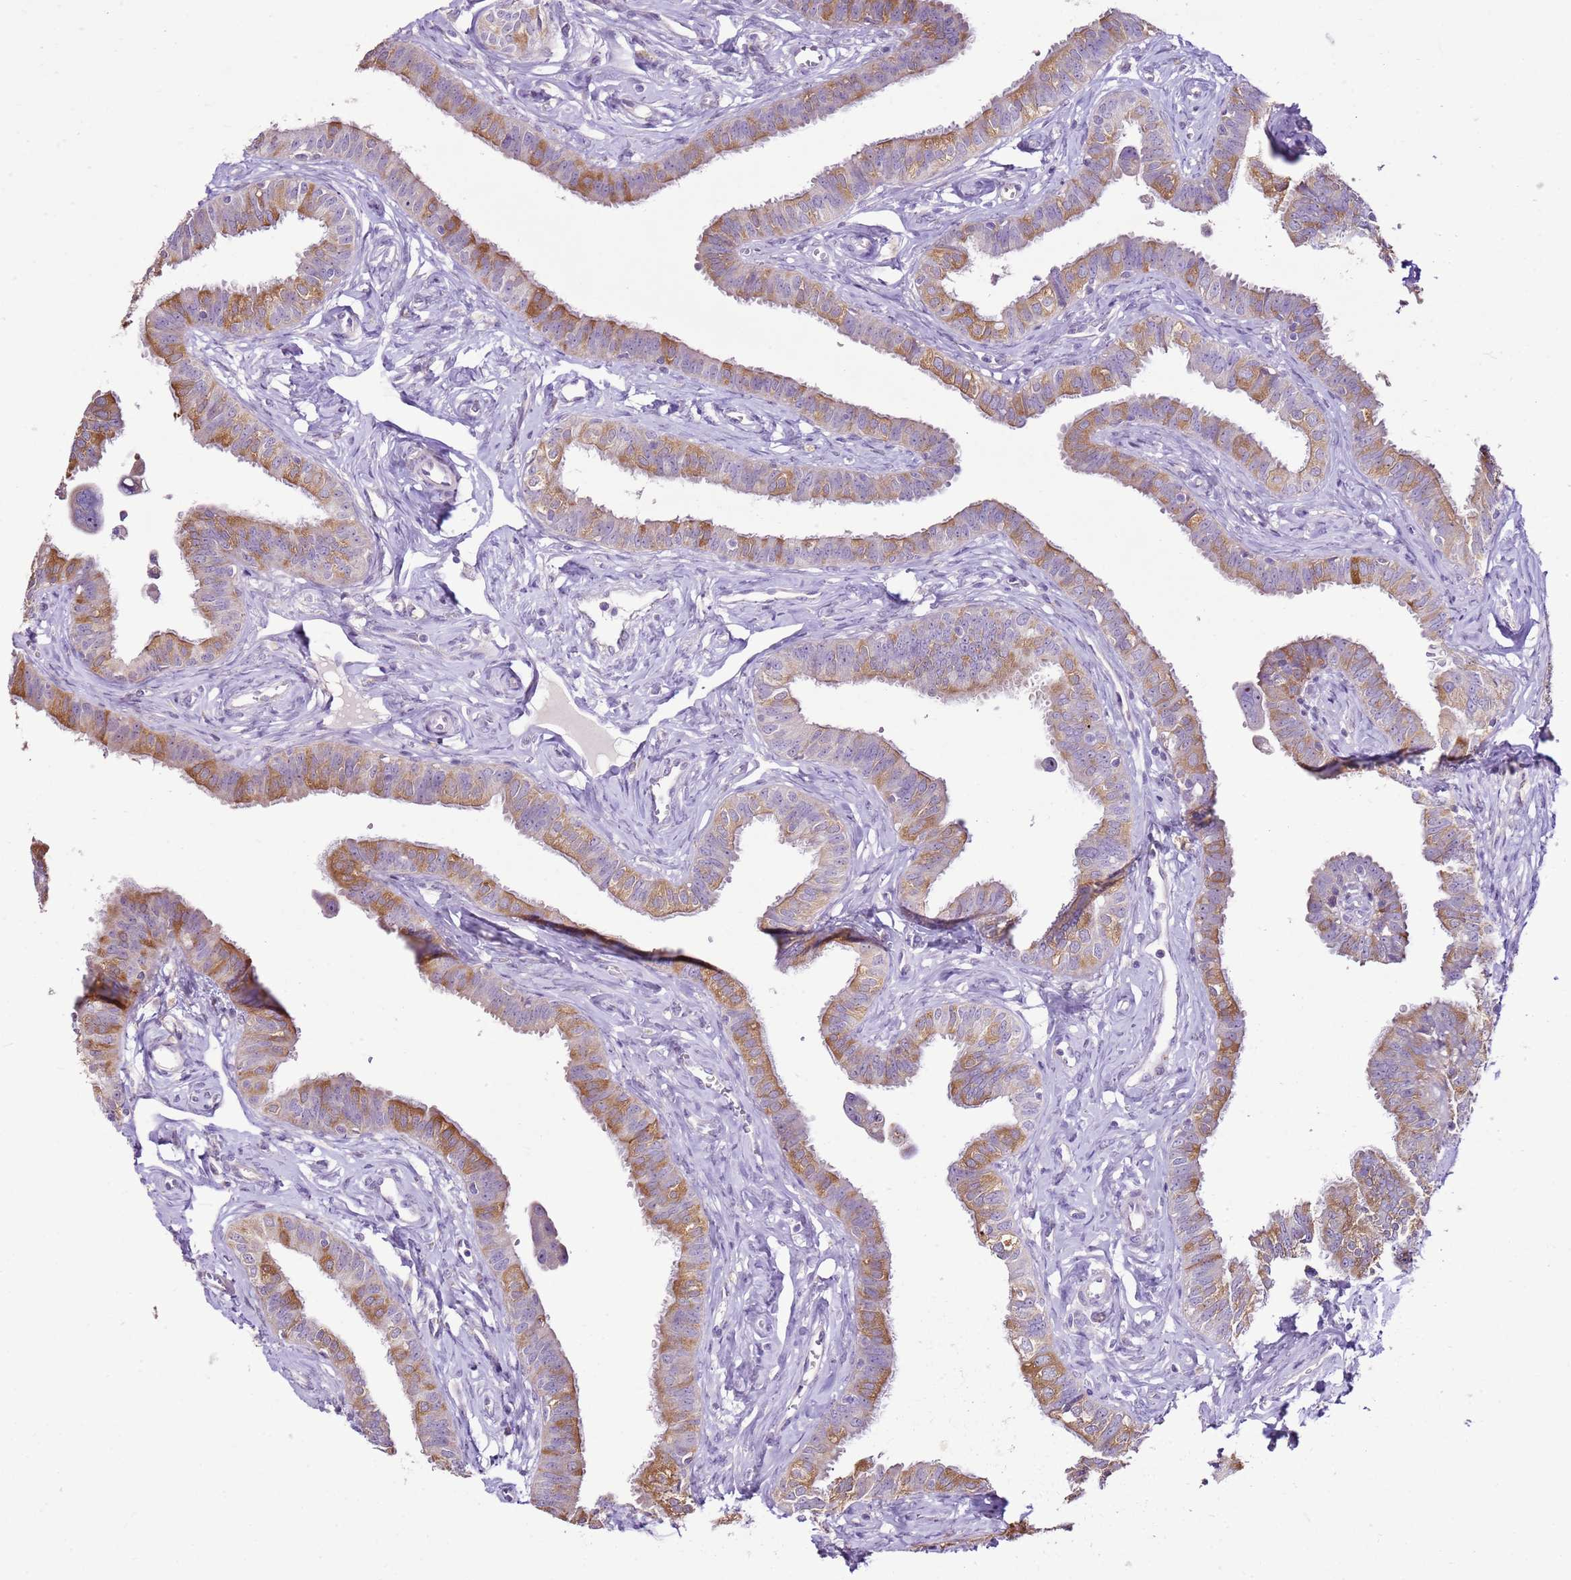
{"staining": {"intensity": "moderate", "quantity": "25%-75%", "location": "cytoplasmic/membranous"}, "tissue": "fallopian tube", "cell_type": "Glandular cells", "image_type": "normal", "snomed": [{"axis": "morphology", "description": "Normal tissue, NOS"}, {"axis": "morphology", "description": "Carcinoma, NOS"}, {"axis": "topography", "description": "Fallopian tube"}, {"axis": "topography", "description": "Ovary"}], "caption": "Benign fallopian tube shows moderate cytoplasmic/membranous positivity in about 25%-75% of glandular cells, visualized by immunohistochemistry.", "gene": "SLC38A5", "patient": {"sex": "female", "age": 59}}